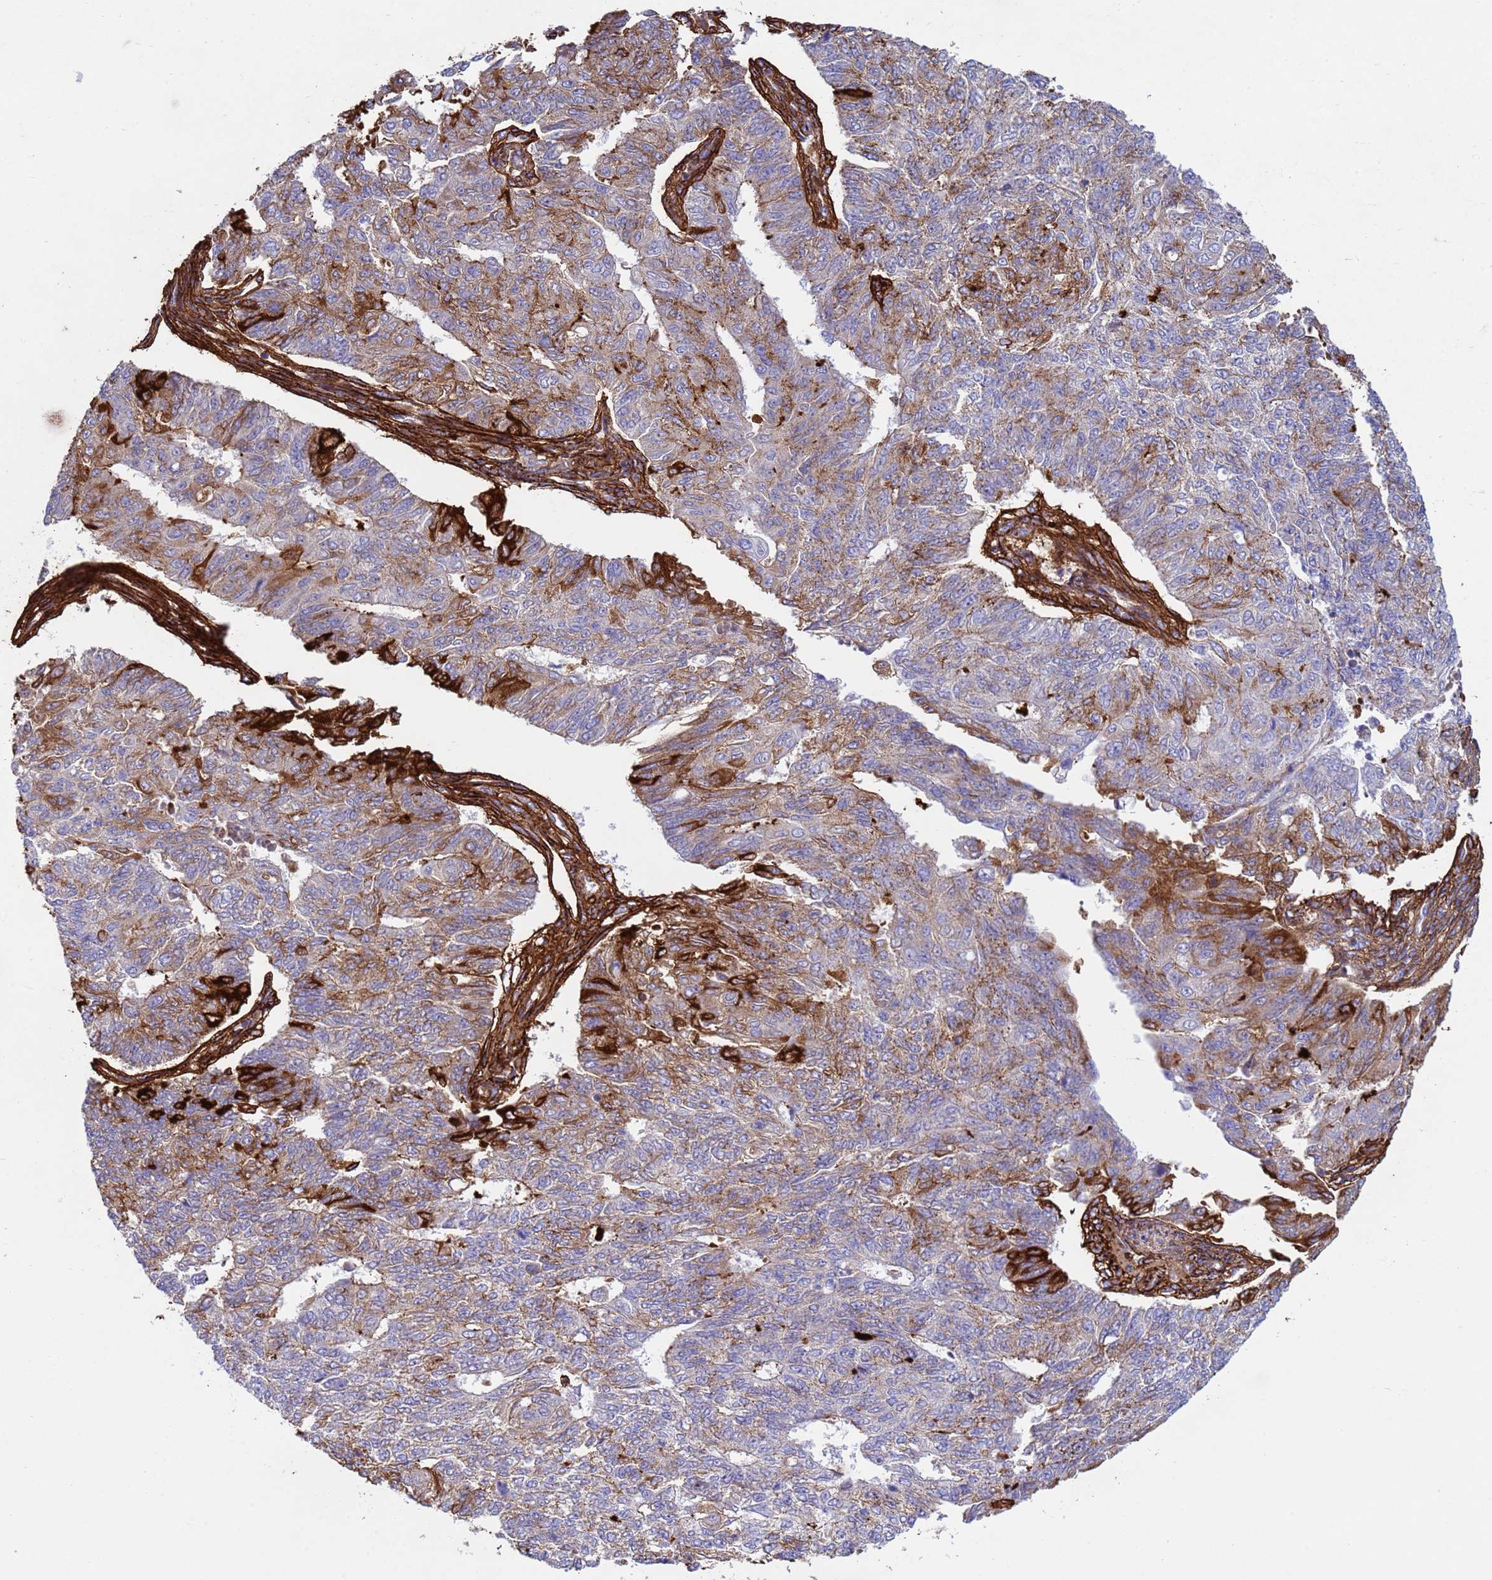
{"staining": {"intensity": "moderate", "quantity": "<25%", "location": "cytoplasmic/membranous"}, "tissue": "endometrial cancer", "cell_type": "Tumor cells", "image_type": "cancer", "snomed": [{"axis": "morphology", "description": "Adenocarcinoma, NOS"}, {"axis": "topography", "description": "Endometrium"}], "caption": "Protein expression analysis of endometrial adenocarcinoma reveals moderate cytoplasmic/membranous positivity in approximately <25% of tumor cells. (brown staining indicates protein expression, while blue staining denotes nuclei).", "gene": "P2RX7", "patient": {"sex": "female", "age": 32}}